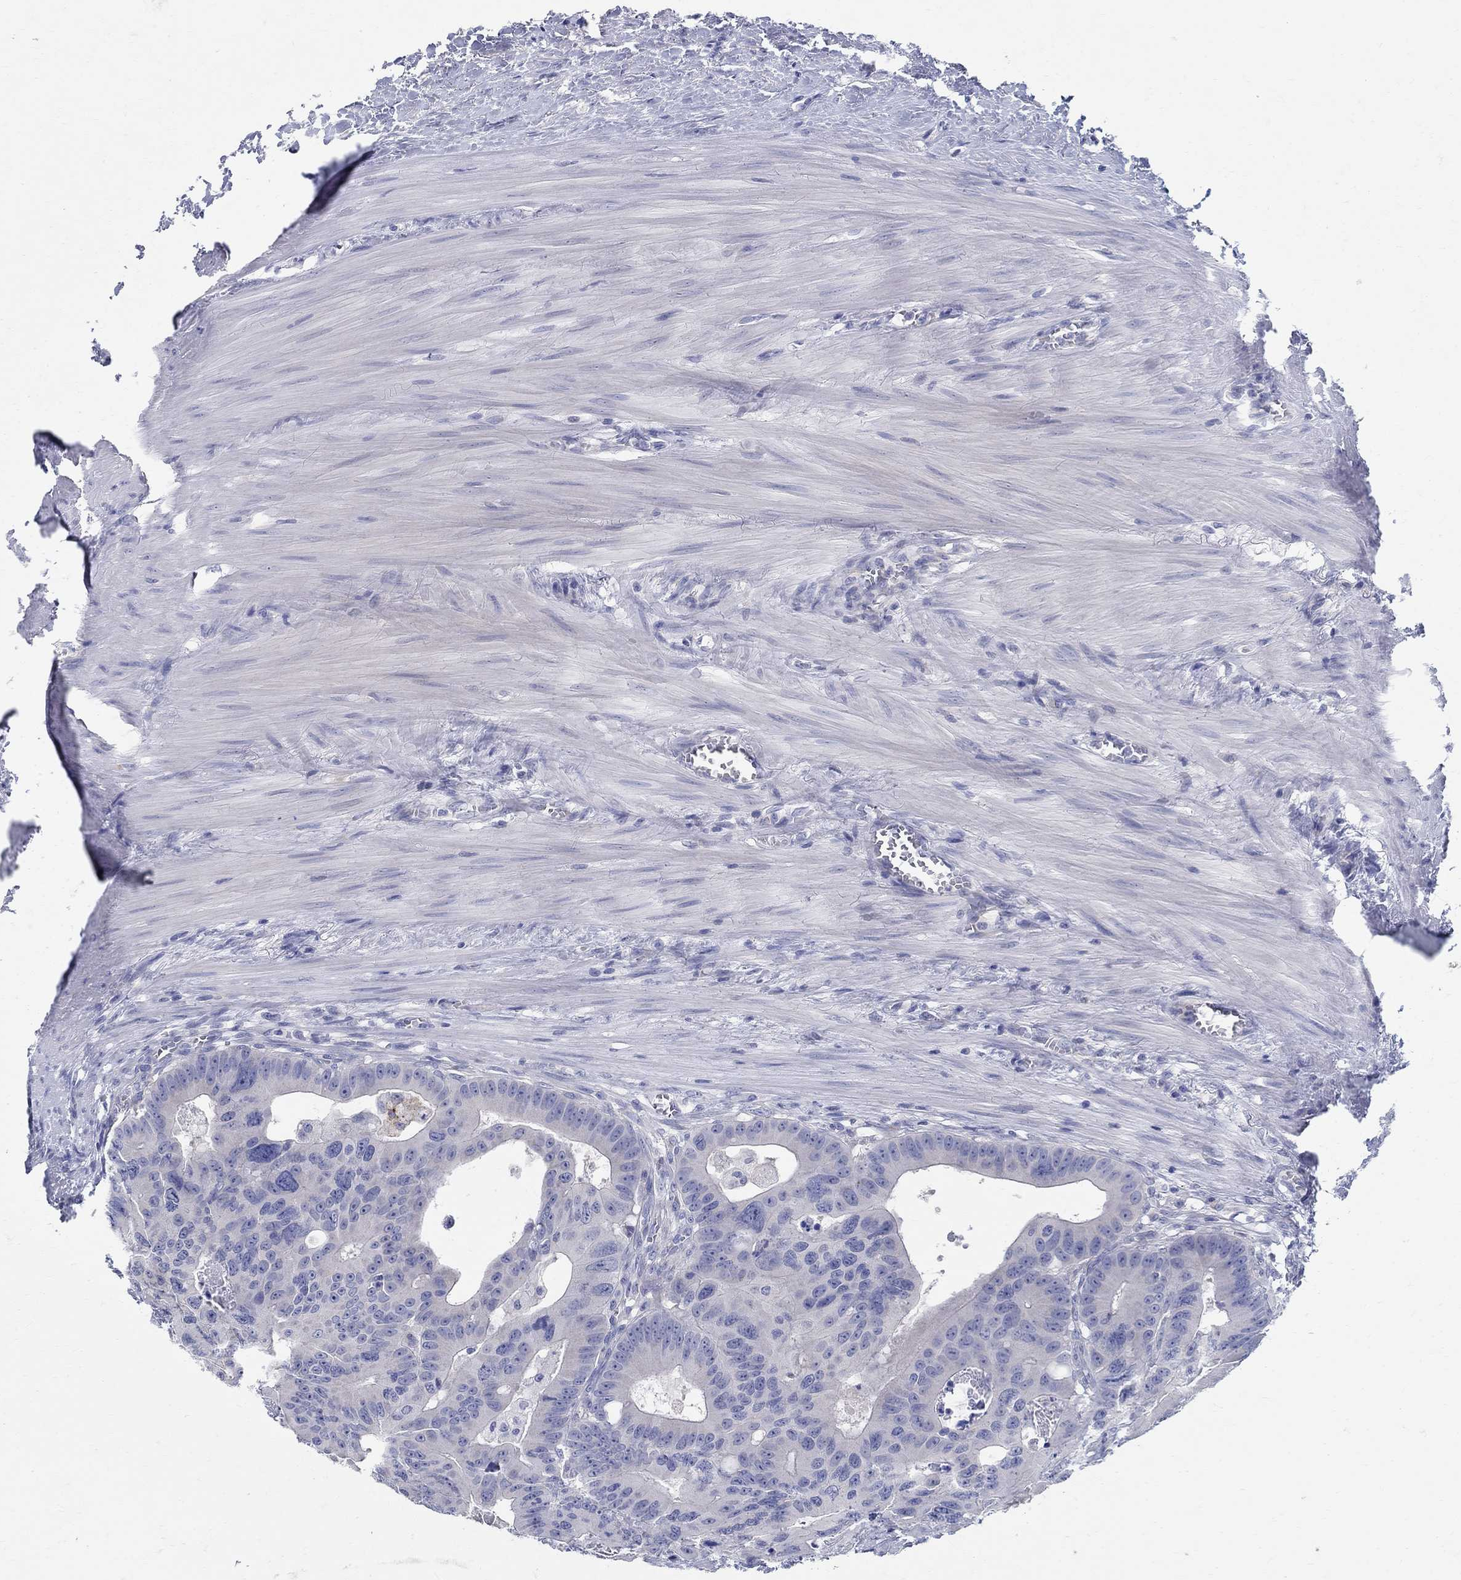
{"staining": {"intensity": "negative", "quantity": "none", "location": "none"}, "tissue": "colorectal cancer", "cell_type": "Tumor cells", "image_type": "cancer", "snomed": [{"axis": "morphology", "description": "Adenocarcinoma, NOS"}, {"axis": "topography", "description": "Rectum"}], "caption": "IHC micrograph of human adenocarcinoma (colorectal) stained for a protein (brown), which displays no expression in tumor cells.", "gene": "CRYGD", "patient": {"sex": "male", "age": 64}}